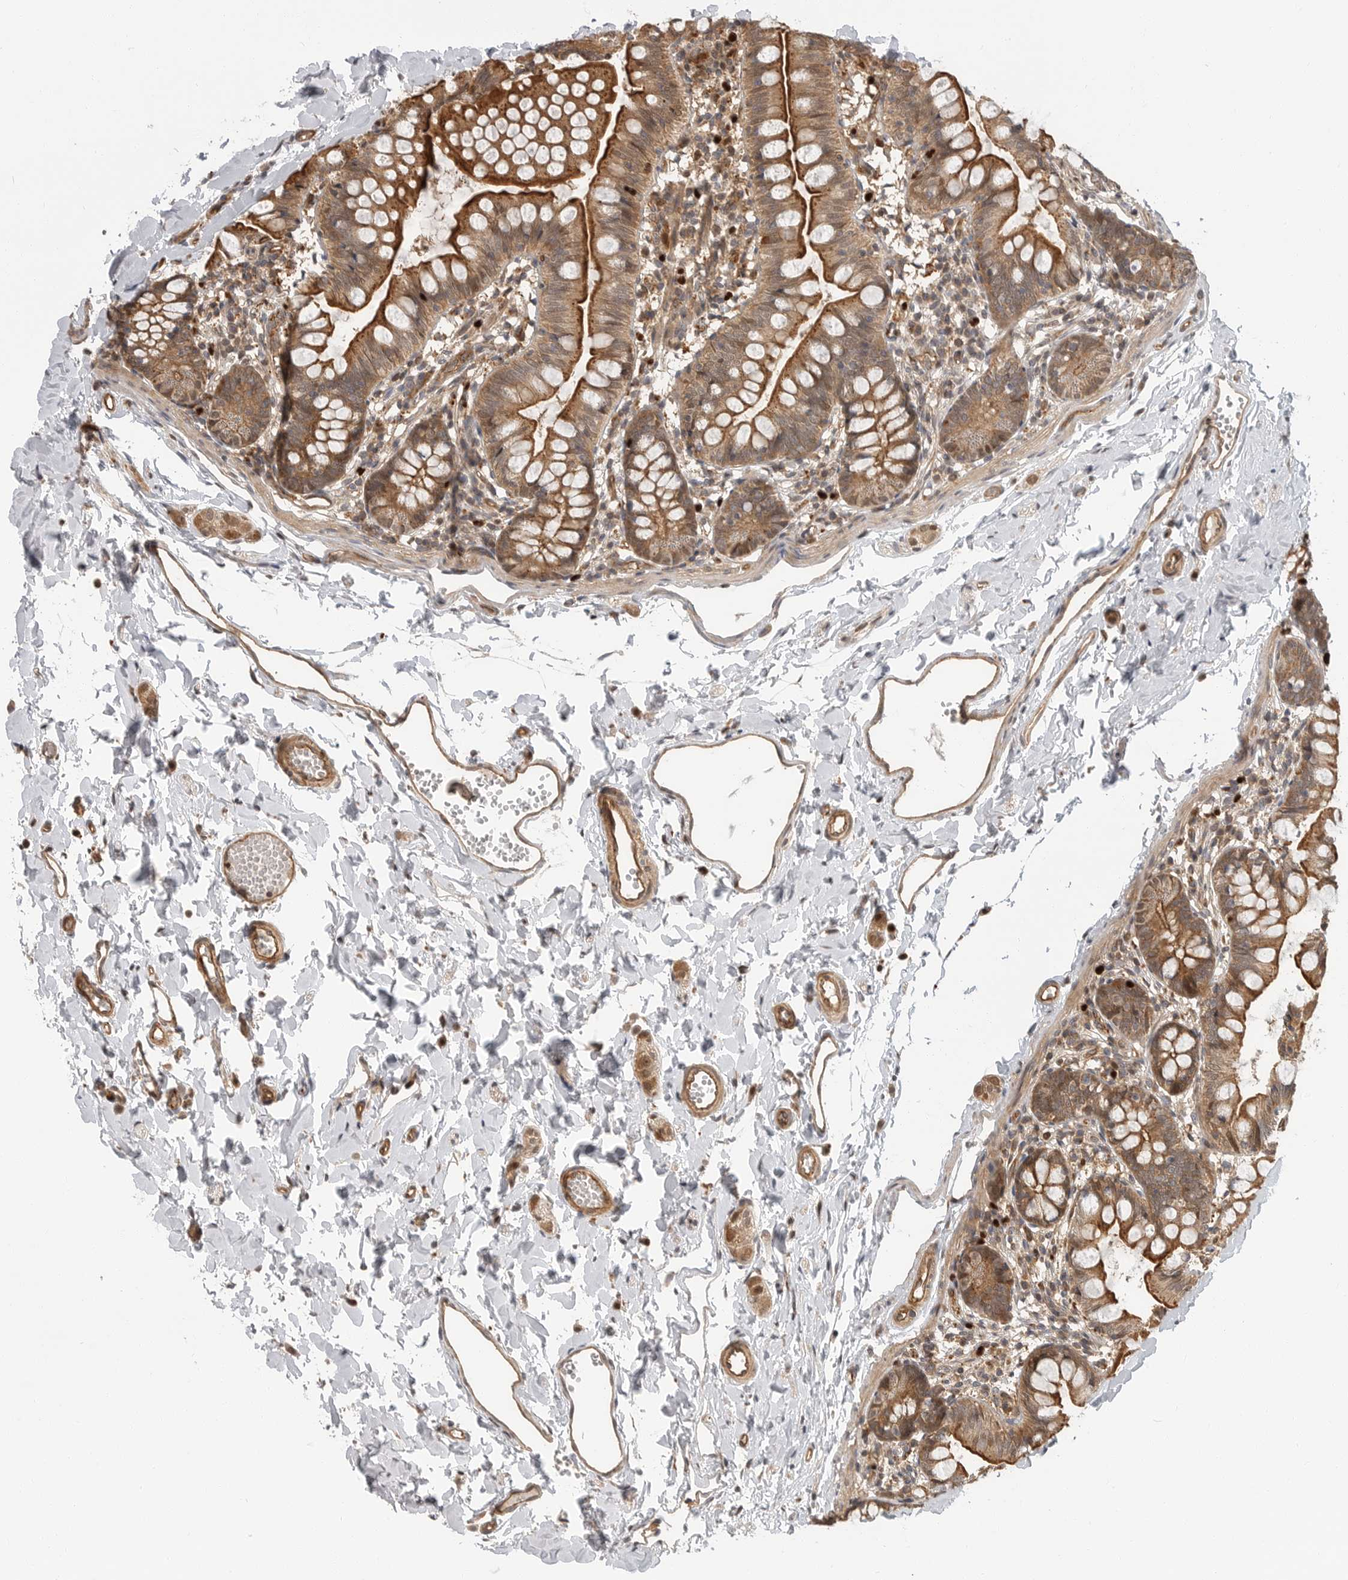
{"staining": {"intensity": "strong", "quantity": ">75%", "location": "cytoplasmic/membranous,nuclear"}, "tissue": "small intestine", "cell_type": "Glandular cells", "image_type": "normal", "snomed": [{"axis": "morphology", "description": "Normal tissue, NOS"}, {"axis": "topography", "description": "Small intestine"}], "caption": "A micrograph of small intestine stained for a protein demonstrates strong cytoplasmic/membranous,nuclear brown staining in glandular cells.", "gene": "STRAP", "patient": {"sex": "male", "age": 7}}